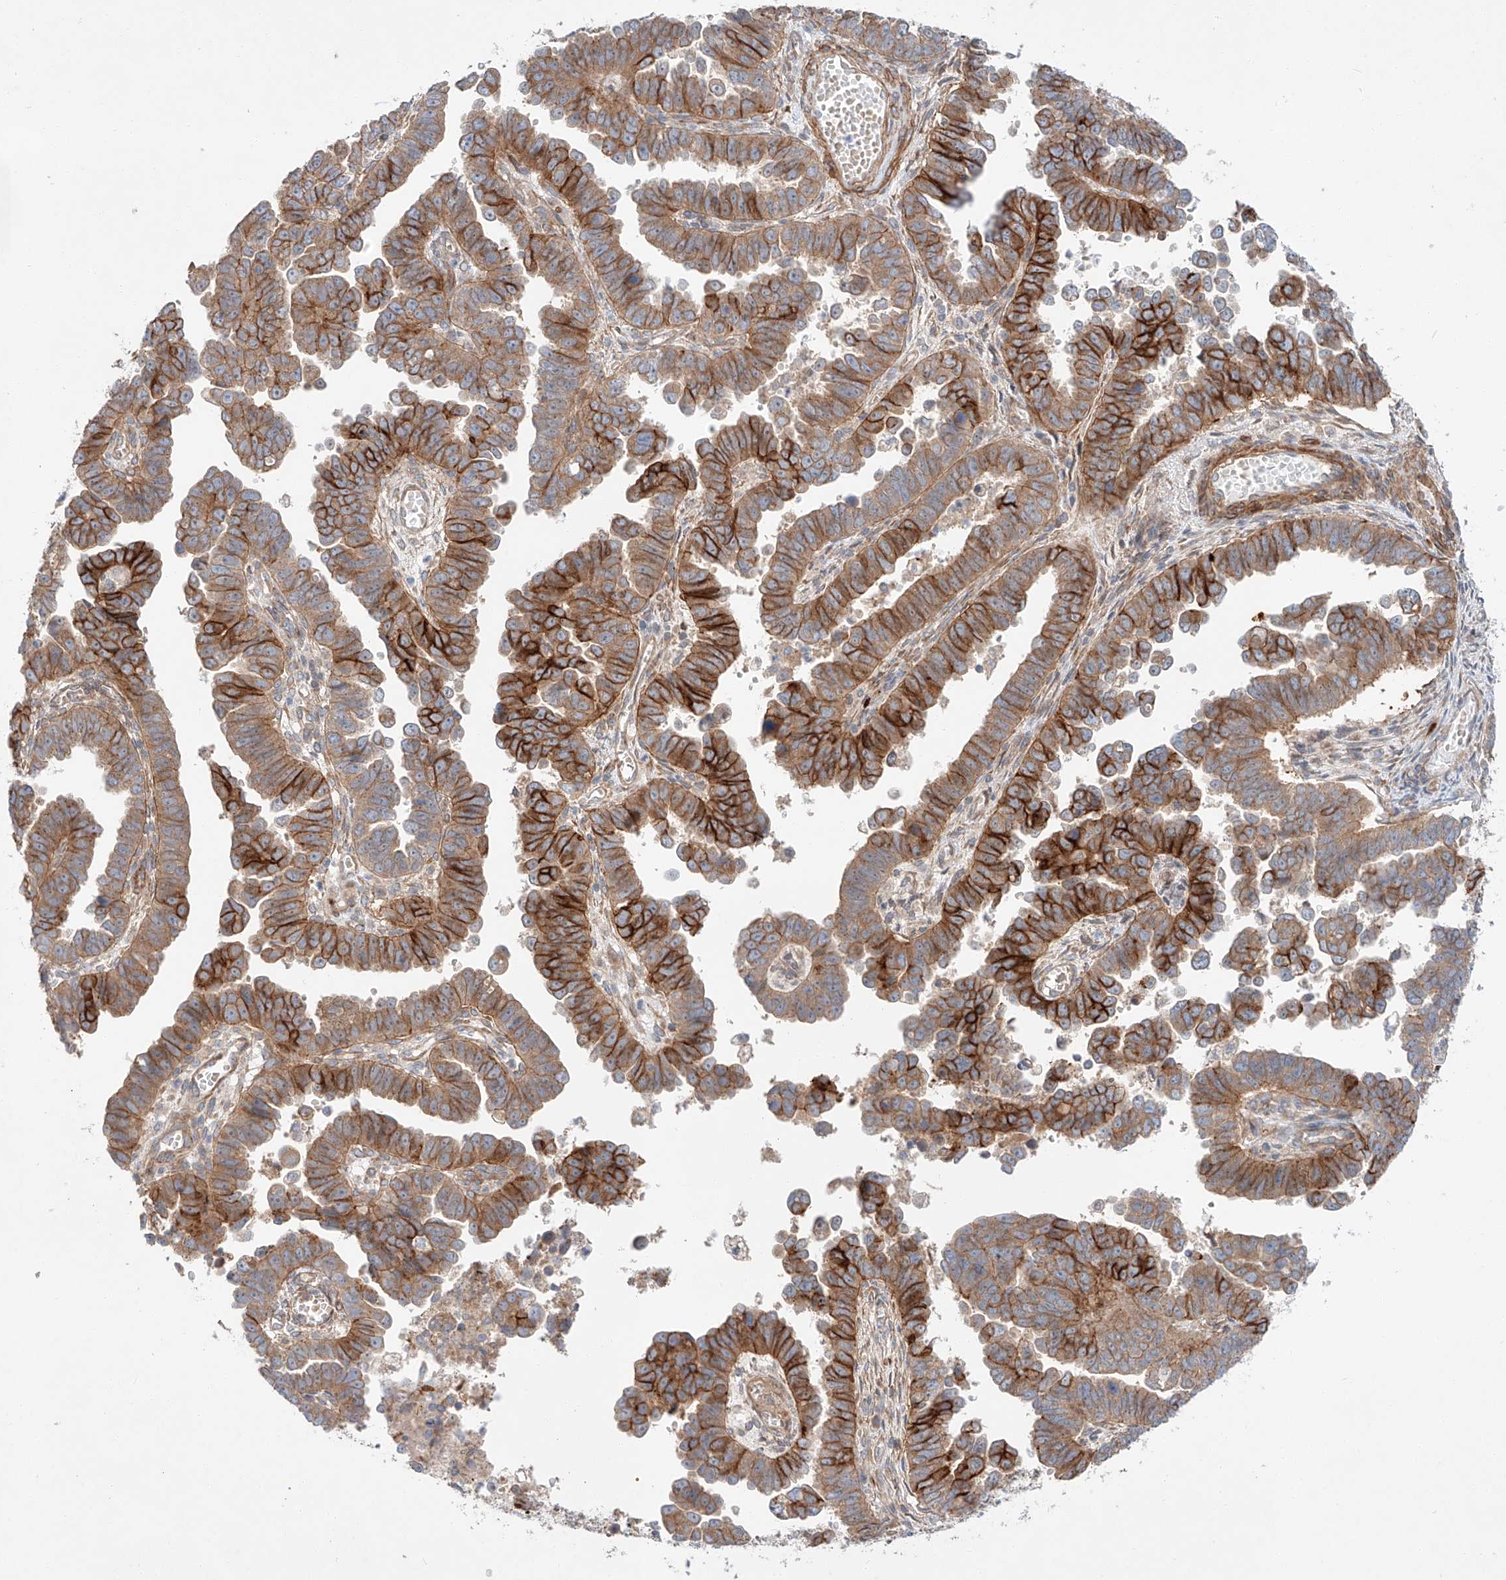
{"staining": {"intensity": "strong", "quantity": "25%-75%", "location": "cytoplasmic/membranous"}, "tissue": "endometrial cancer", "cell_type": "Tumor cells", "image_type": "cancer", "snomed": [{"axis": "morphology", "description": "Adenocarcinoma, NOS"}, {"axis": "topography", "description": "Endometrium"}], "caption": "Endometrial cancer (adenocarcinoma) stained with a protein marker exhibits strong staining in tumor cells.", "gene": "MINDY4", "patient": {"sex": "female", "age": 75}}